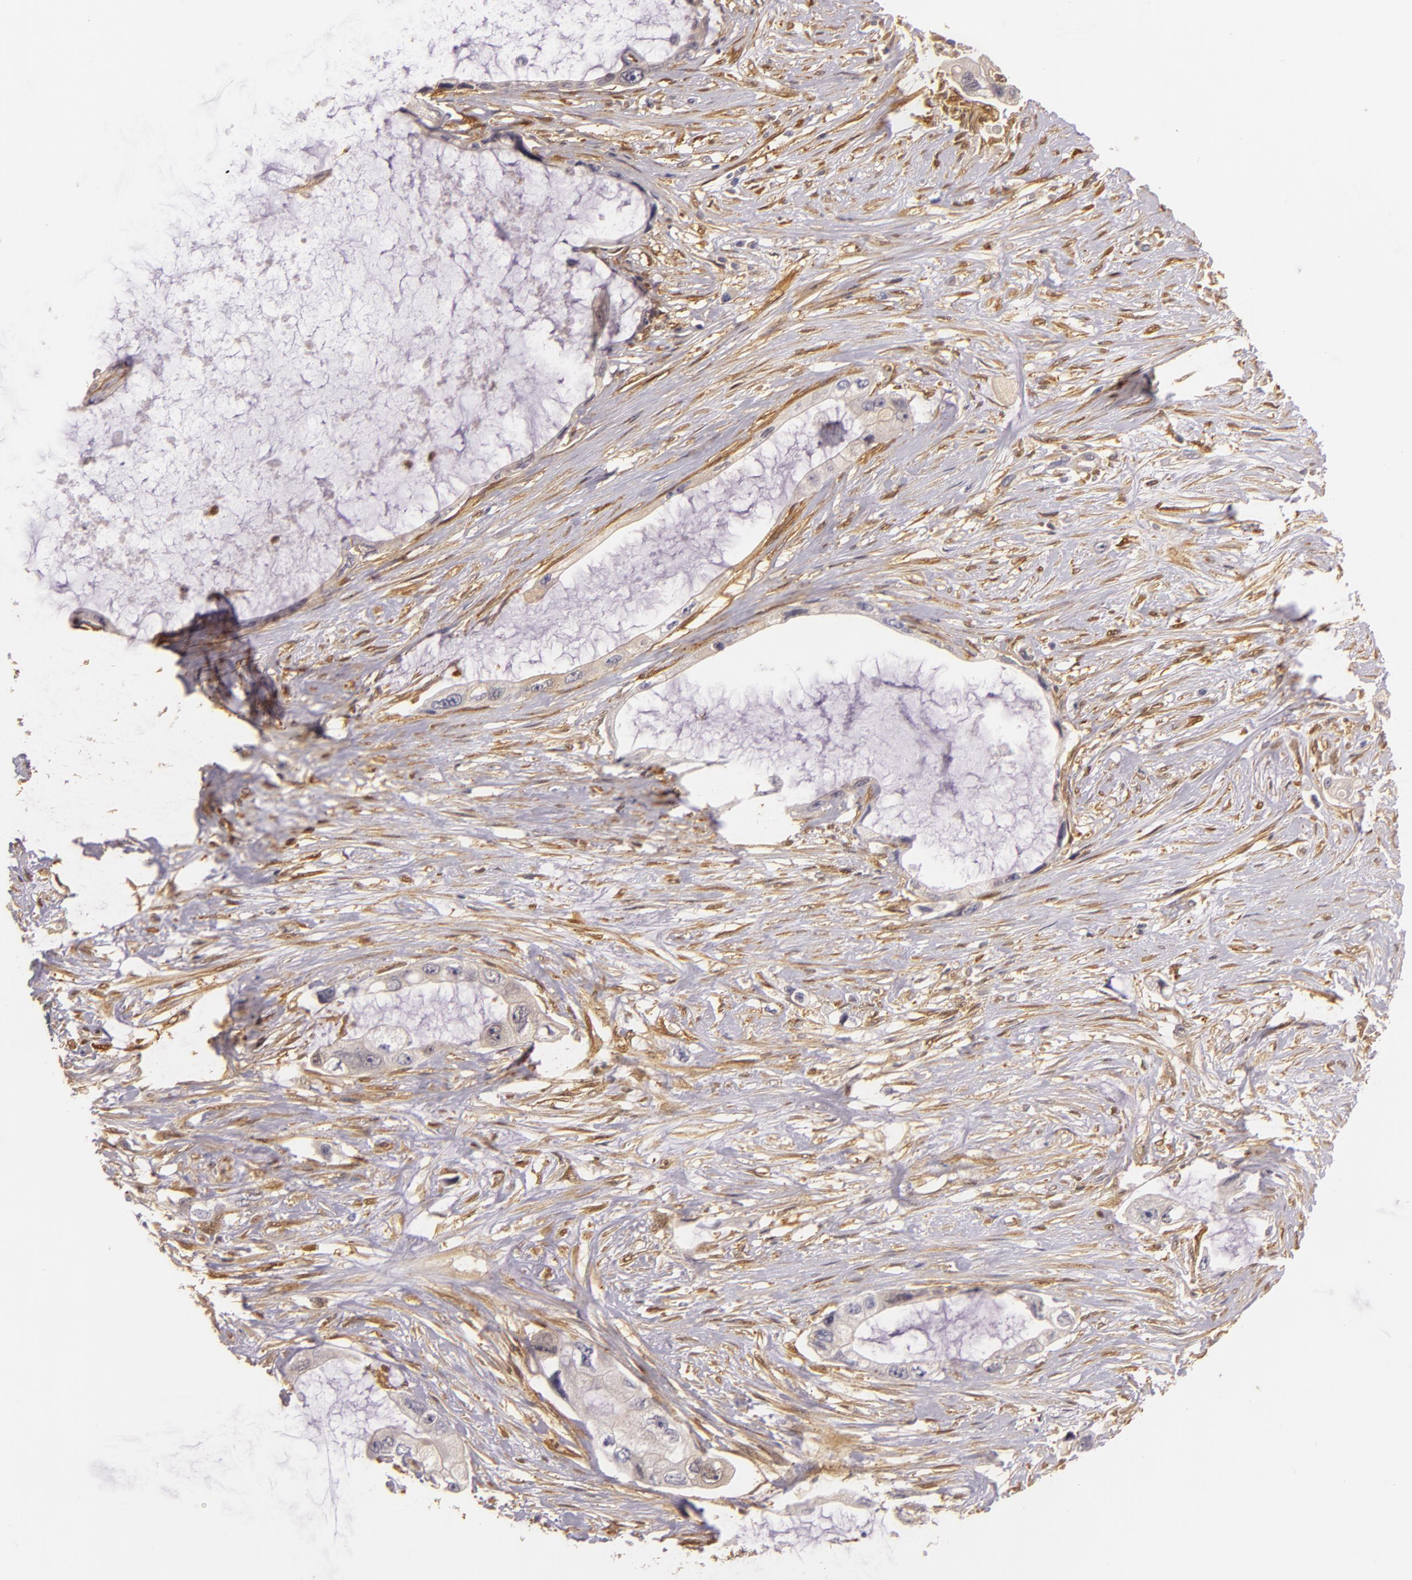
{"staining": {"intensity": "weak", "quantity": "25%-75%", "location": "cytoplasmic/membranous"}, "tissue": "pancreatic cancer", "cell_type": "Tumor cells", "image_type": "cancer", "snomed": [{"axis": "morphology", "description": "Adenocarcinoma, NOS"}, {"axis": "topography", "description": "Pancreas"}, {"axis": "topography", "description": "Stomach, upper"}], "caption": "A photomicrograph of pancreatic adenocarcinoma stained for a protein shows weak cytoplasmic/membranous brown staining in tumor cells.", "gene": "TOM1", "patient": {"sex": "male", "age": 77}}